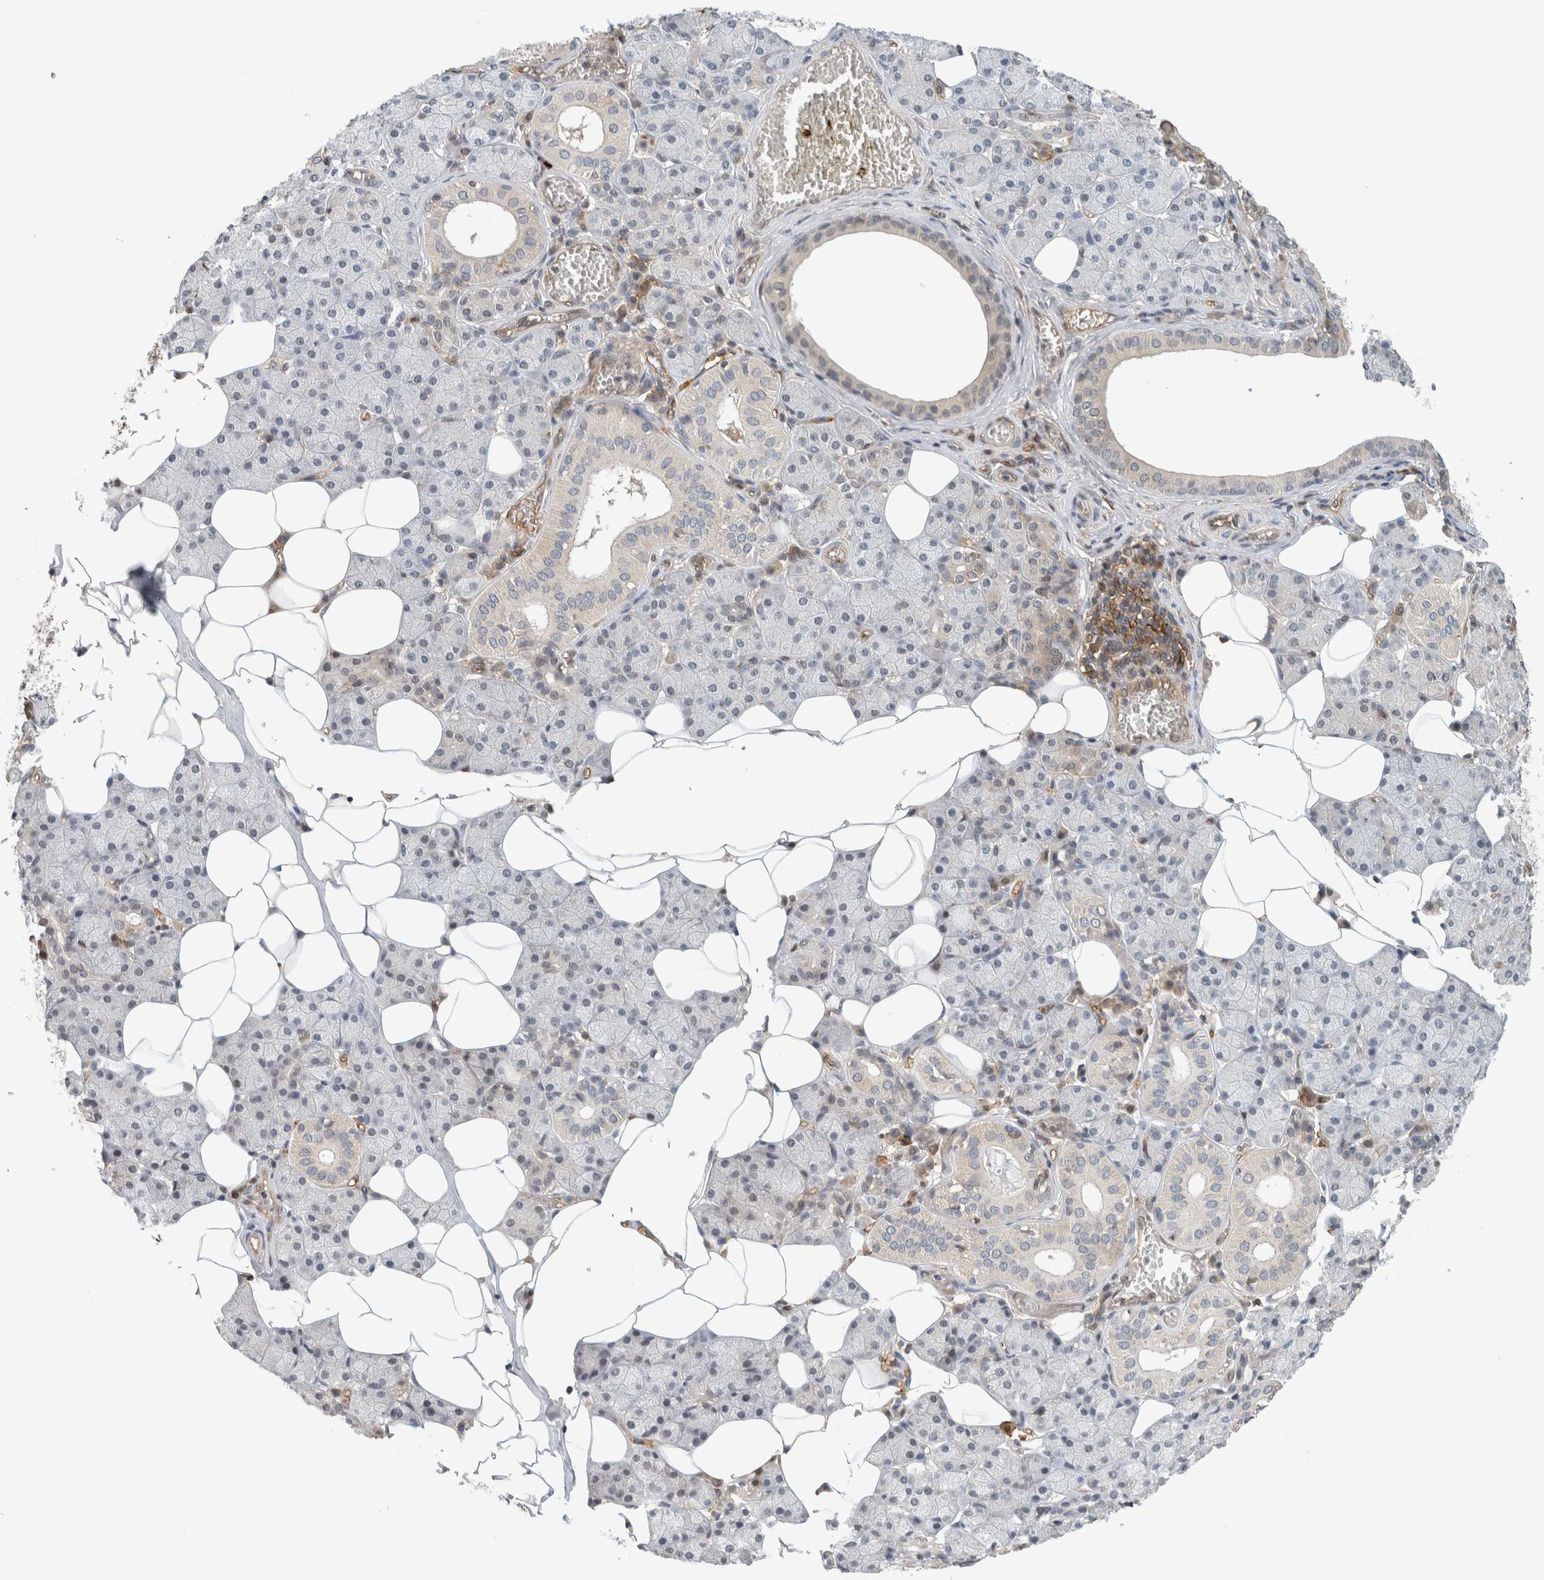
{"staining": {"intensity": "weak", "quantity": "<25%", "location": "cytoplasmic/membranous"}, "tissue": "salivary gland", "cell_type": "Glandular cells", "image_type": "normal", "snomed": [{"axis": "morphology", "description": "Normal tissue, NOS"}, {"axis": "topography", "description": "Salivary gland"}], "caption": "This is an immunohistochemistry (IHC) image of benign human salivary gland. There is no expression in glandular cells.", "gene": "PFDN4", "patient": {"sex": "female", "age": 33}}